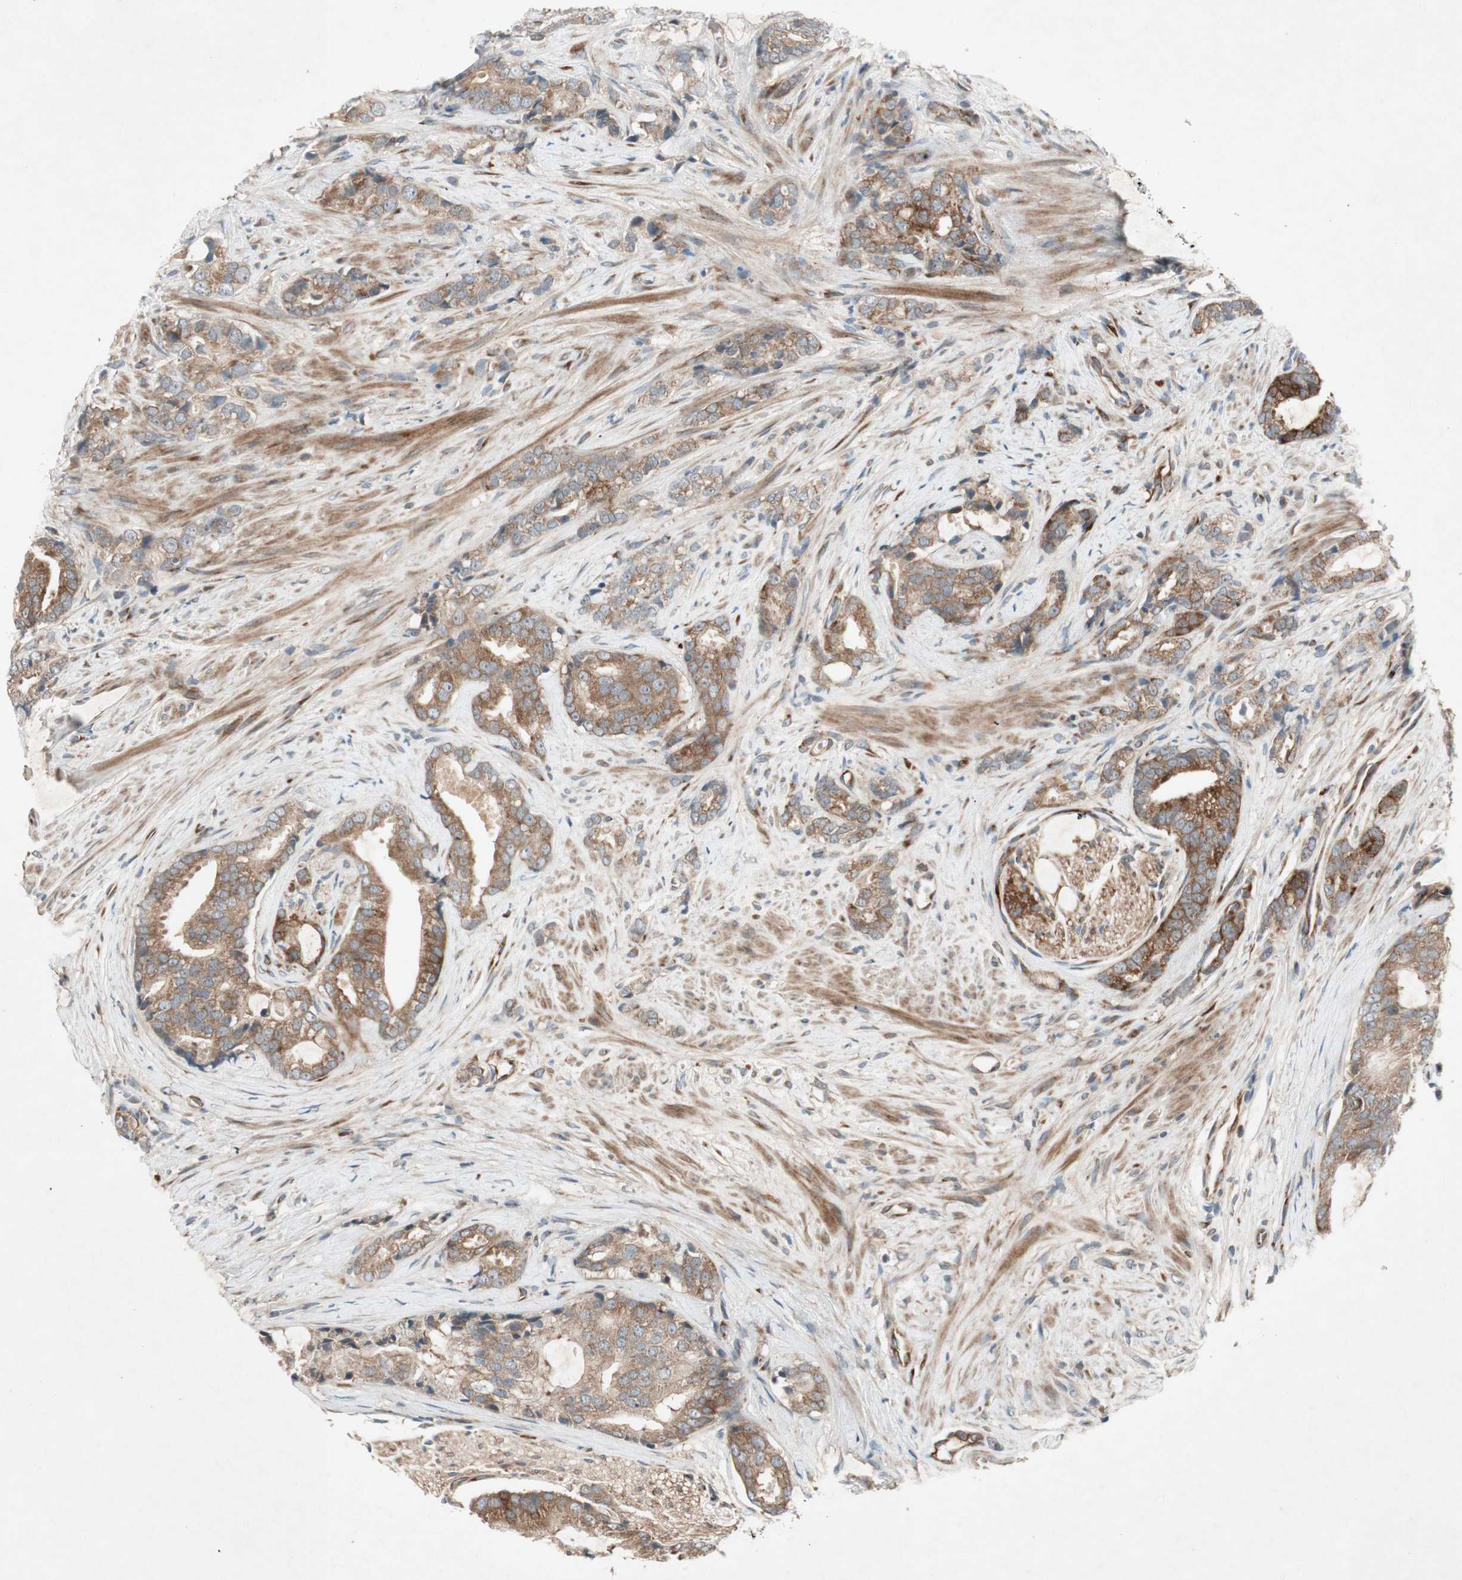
{"staining": {"intensity": "strong", "quantity": ">75%", "location": "cytoplasmic/membranous"}, "tissue": "prostate cancer", "cell_type": "Tumor cells", "image_type": "cancer", "snomed": [{"axis": "morphology", "description": "Adenocarcinoma, Low grade"}, {"axis": "topography", "description": "Prostate"}], "caption": "Protein analysis of prostate low-grade adenocarcinoma tissue exhibits strong cytoplasmic/membranous expression in approximately >75% of tumor cells.", "gene": "APOO", "patient": {"sex": "male", "age": 58}}